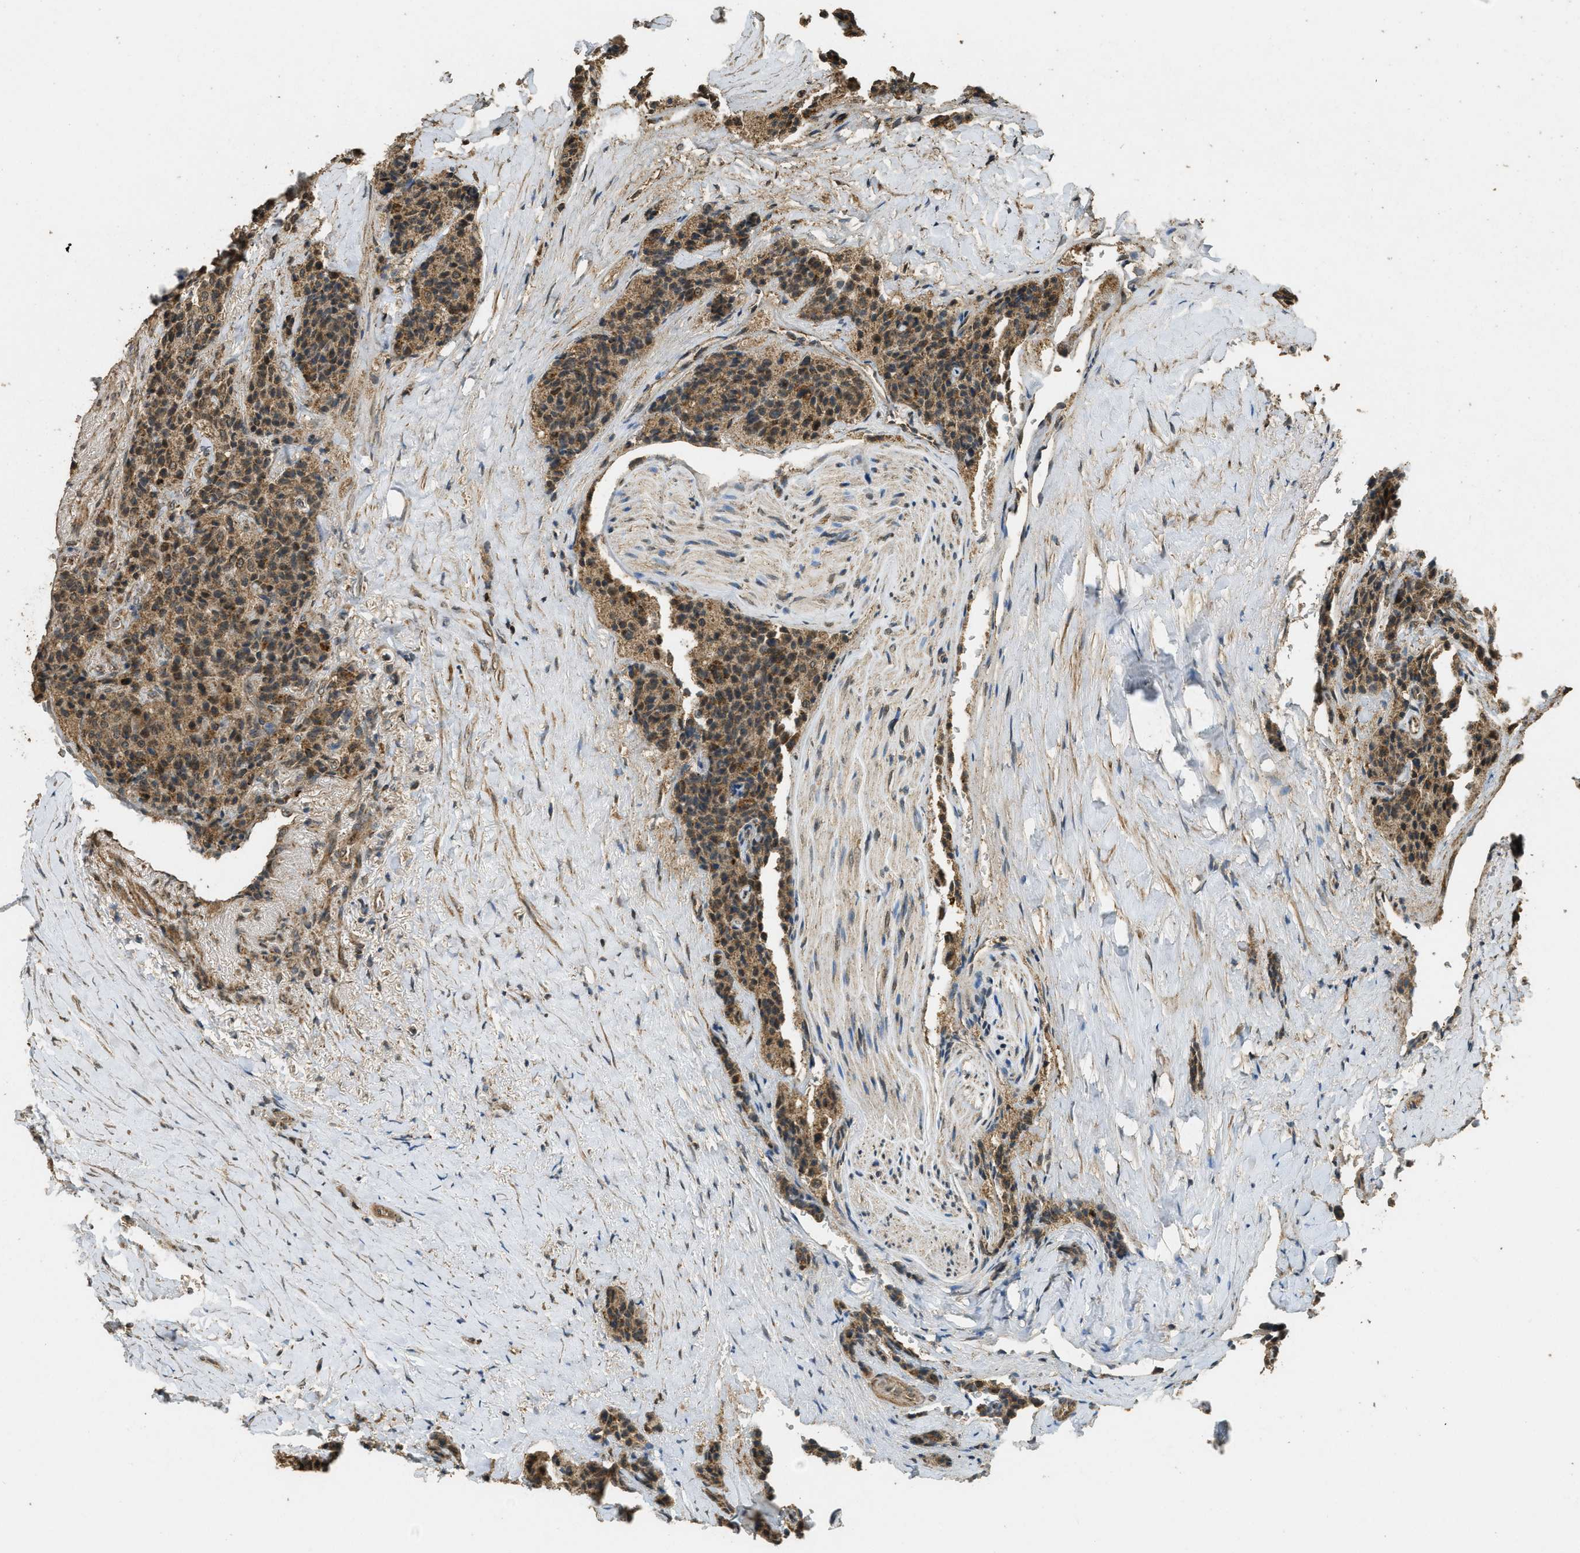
{"staining": {"intensity": "moderate", "quantity": ">75%", "location": "cytoplasmic/membranous,nuclear"}, "tissue": "carcinoid", "cell_type": "Tumor cells", "image_type": "cancer", "snomed": [{"axis": "morphology", "description": "Carcinoid, malignant, NOS"}, {"axis": "topography", "description": "Colon"}], "caption": "High-power microscopy captured an immunohistochemistry micrograph of carcinoid (malignant), revealing moderate cytoplasmic/membranous and nuclear expression in approximately >75% of tumor cells.", "gene": "CTPS1", "patient": {"sex": "female", "age": 61}}